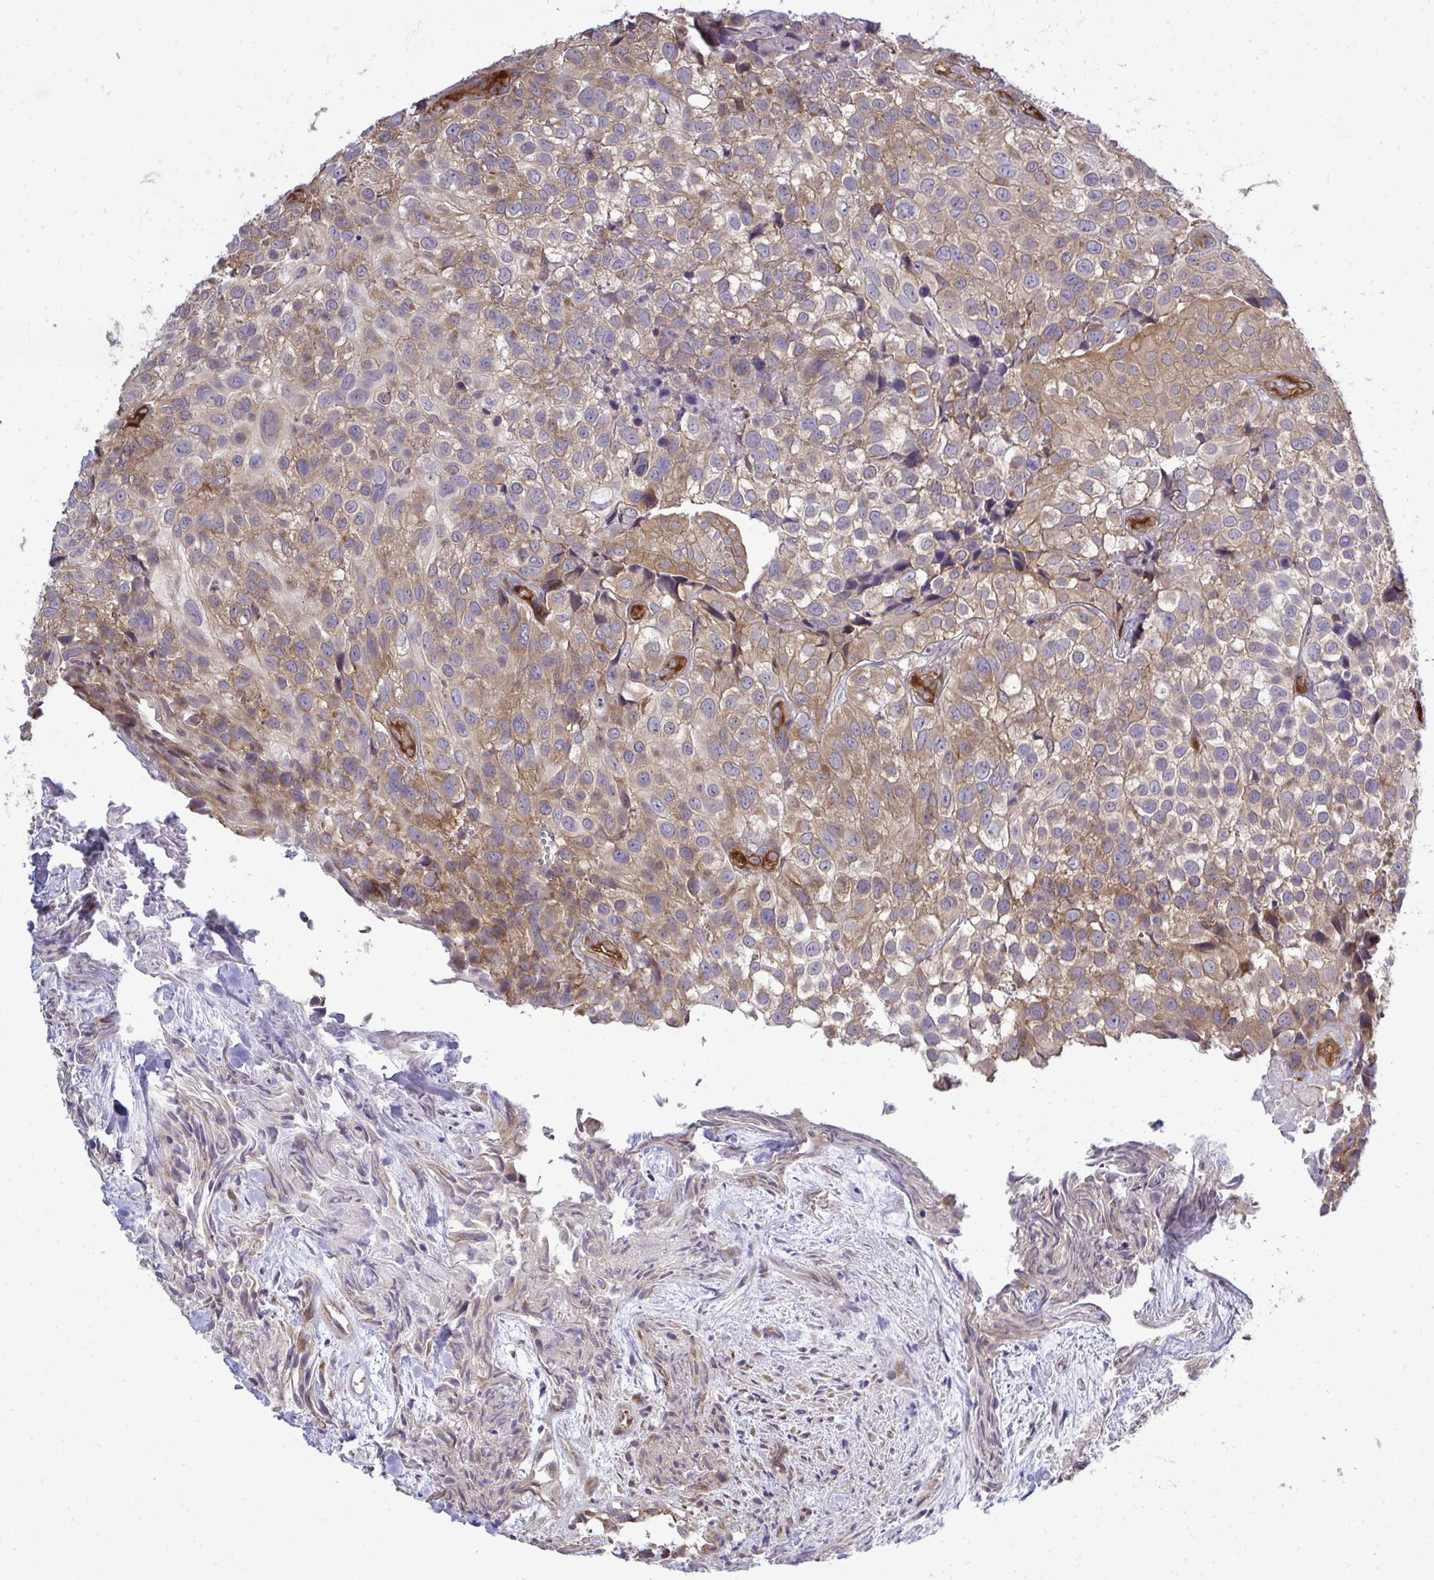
{"staining": {"intensity": "moderate", "quantity": "25%-75%", "location": "cytoplasmic/membranous"}, "tissue": "urothelial cancer", "cell_type": "Tumor cells", "image_type": "cancer", "snomed": [{"axis": "morphology", "description": "Urothelial carcinoma, High grade"}, {"axis": "topography", "description": "Urinary bladder"}], "caption": "Immunohistochemical staining of urothelial cancer demonstrates medium levels of moderate cytoplasmic/membranous protein staining in approximately 25%-75% of tumor cells. (IHC, brightfield microscopy, high magnification).", "gene": "FUT10", "patient": {"sex": "male", "age": 56}}